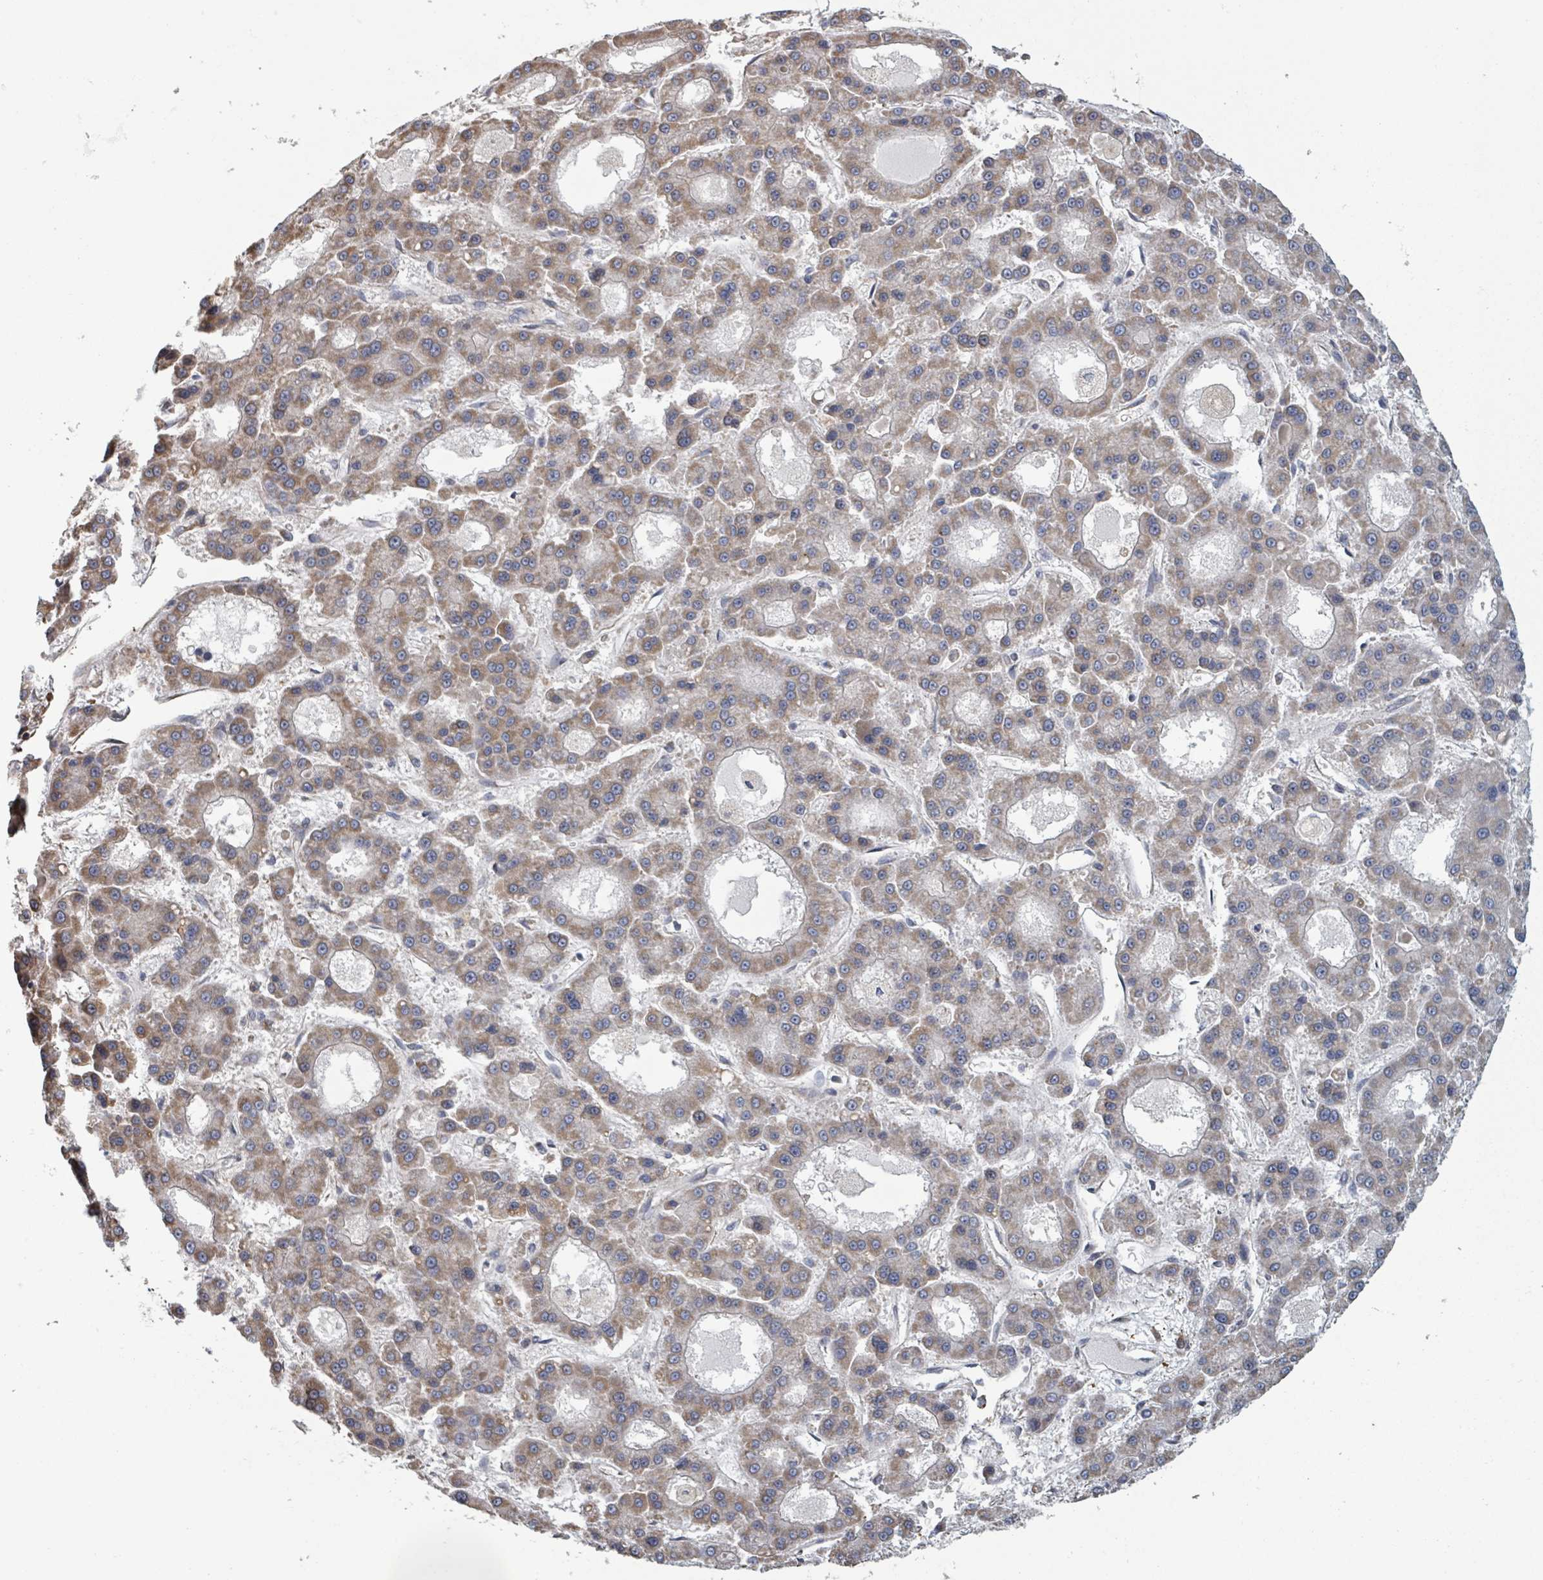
{"staining": {"intensity": "weak", "quantity": ">75%", "location": "cytoplasmic/membranous"}, "tissue": "liver cancer", "cell_type": "Tumor cells", "image_type": "cancer", "snomed": [{"axis": "morphology", "description": "Carcinoma, Hepatocellular, NOS"}, {"axis": "topography", "description": "Liver"}], "caption": "Immunohistochemical staining of human liver cancer (hepatocellular carcinoma) reveals low levels of weak cytoplasmic/membranous expression in about >75% of tumor cells. The staining is performed using DAB (3,3'-diaminobenzidine) brown chromogen to label protein expression. The nuclei are counter-stained blue using hematoxylin.", "gene": "ADCK1", "patient": {"sex": "male", "age": 70}}